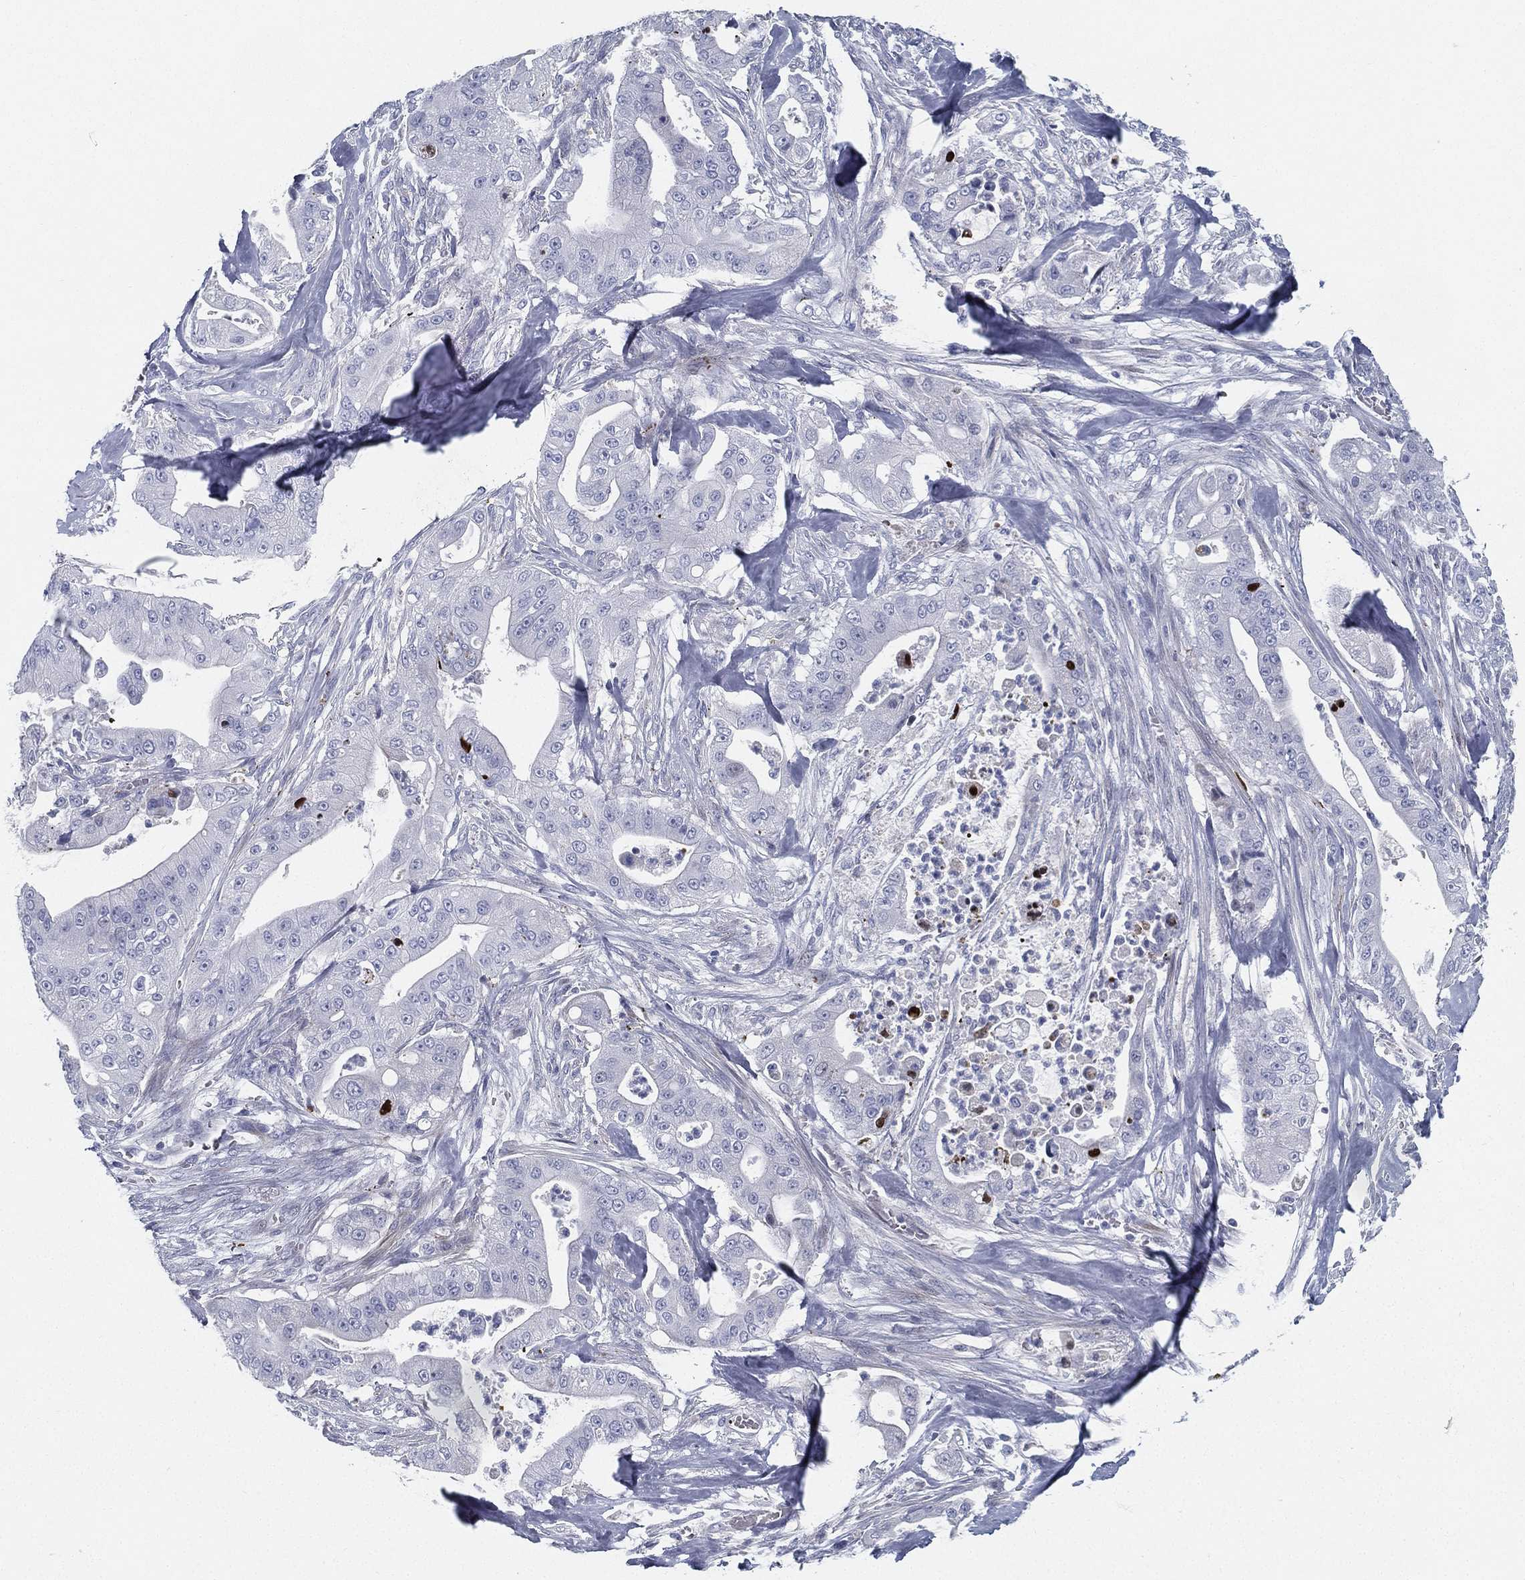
{"staining": {"intensity": "negative", "quantity": "none", "location": "none"}, "tissue": "pancreatic cancer", "cell_type": "Tumor cells", "image_type": "cancer", "snomed": [{"axis": "morphology", "description": "Normal tissue, NOS"}, {"axis": "morphology", "description": "Inflammation, NOS"}, {"axis": "morphology", "description": "Adenocarcinoma, NOS"}, {"axis": "topography", "description": "Pancreas"}], "caption": "Immunohistochemistry (IHC) of adenocarcinoma (pancreatic) reveals no positivity in tumor cells.", "gene": "SPPL2C", "patient": {"sex": "male", "age": 57}}